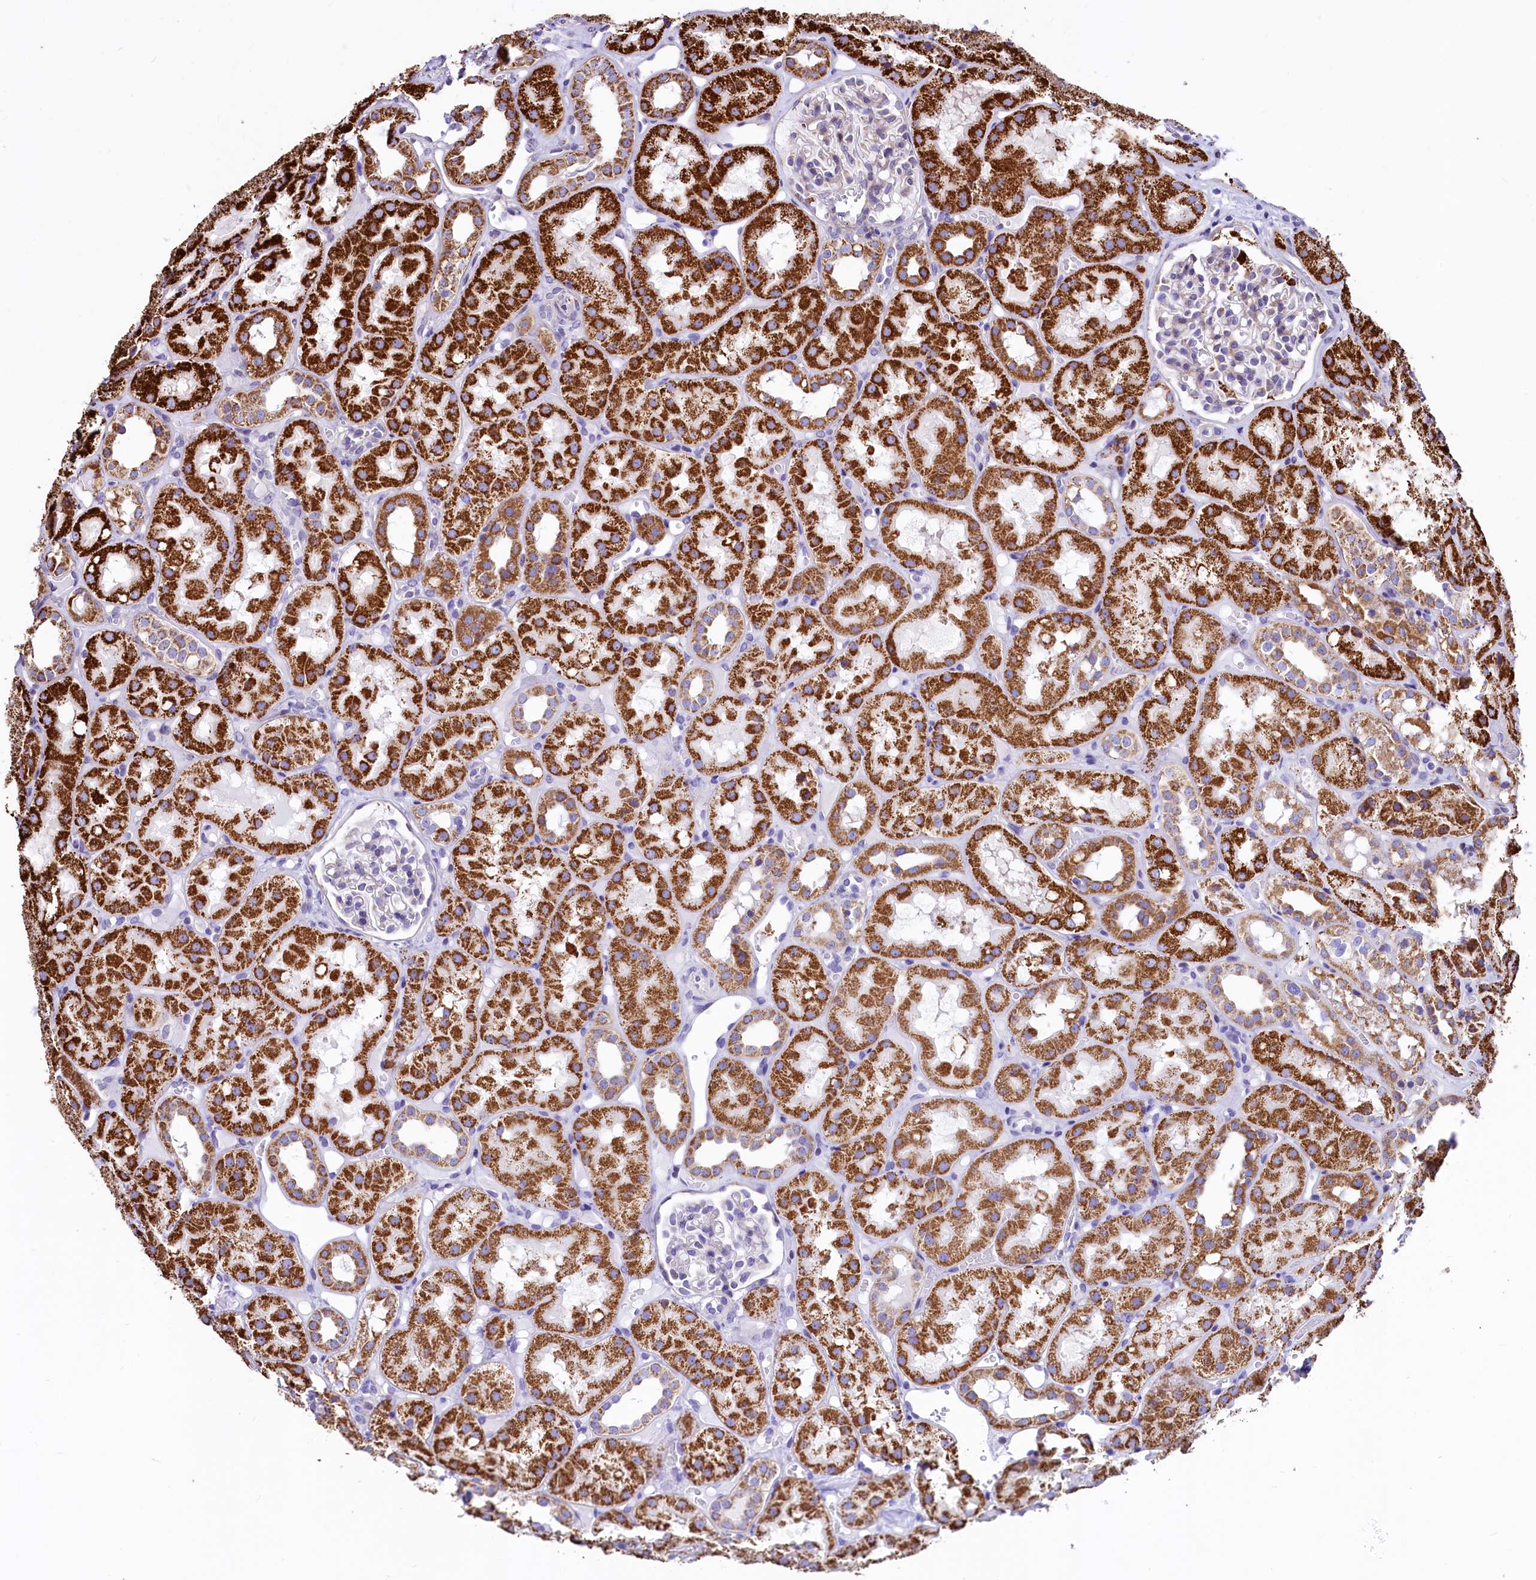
{"staining": {"intensity": "negative", "quantity": "none", "location": "none"}, "tissue": "kidney", "cell_type": "Cells in glomeruli", "image_type": "normal", "snomed": [{"axis": "morphology", "description": "Normal tissue, NOS"}, {"axis": "topography", "description": "Kidney"}], "caption": "A photomicrograph of human kidney is negative for staining in cells in glomeruli.", "gene": "VWCE", "patient": {"sex": "male", "age": 16}}